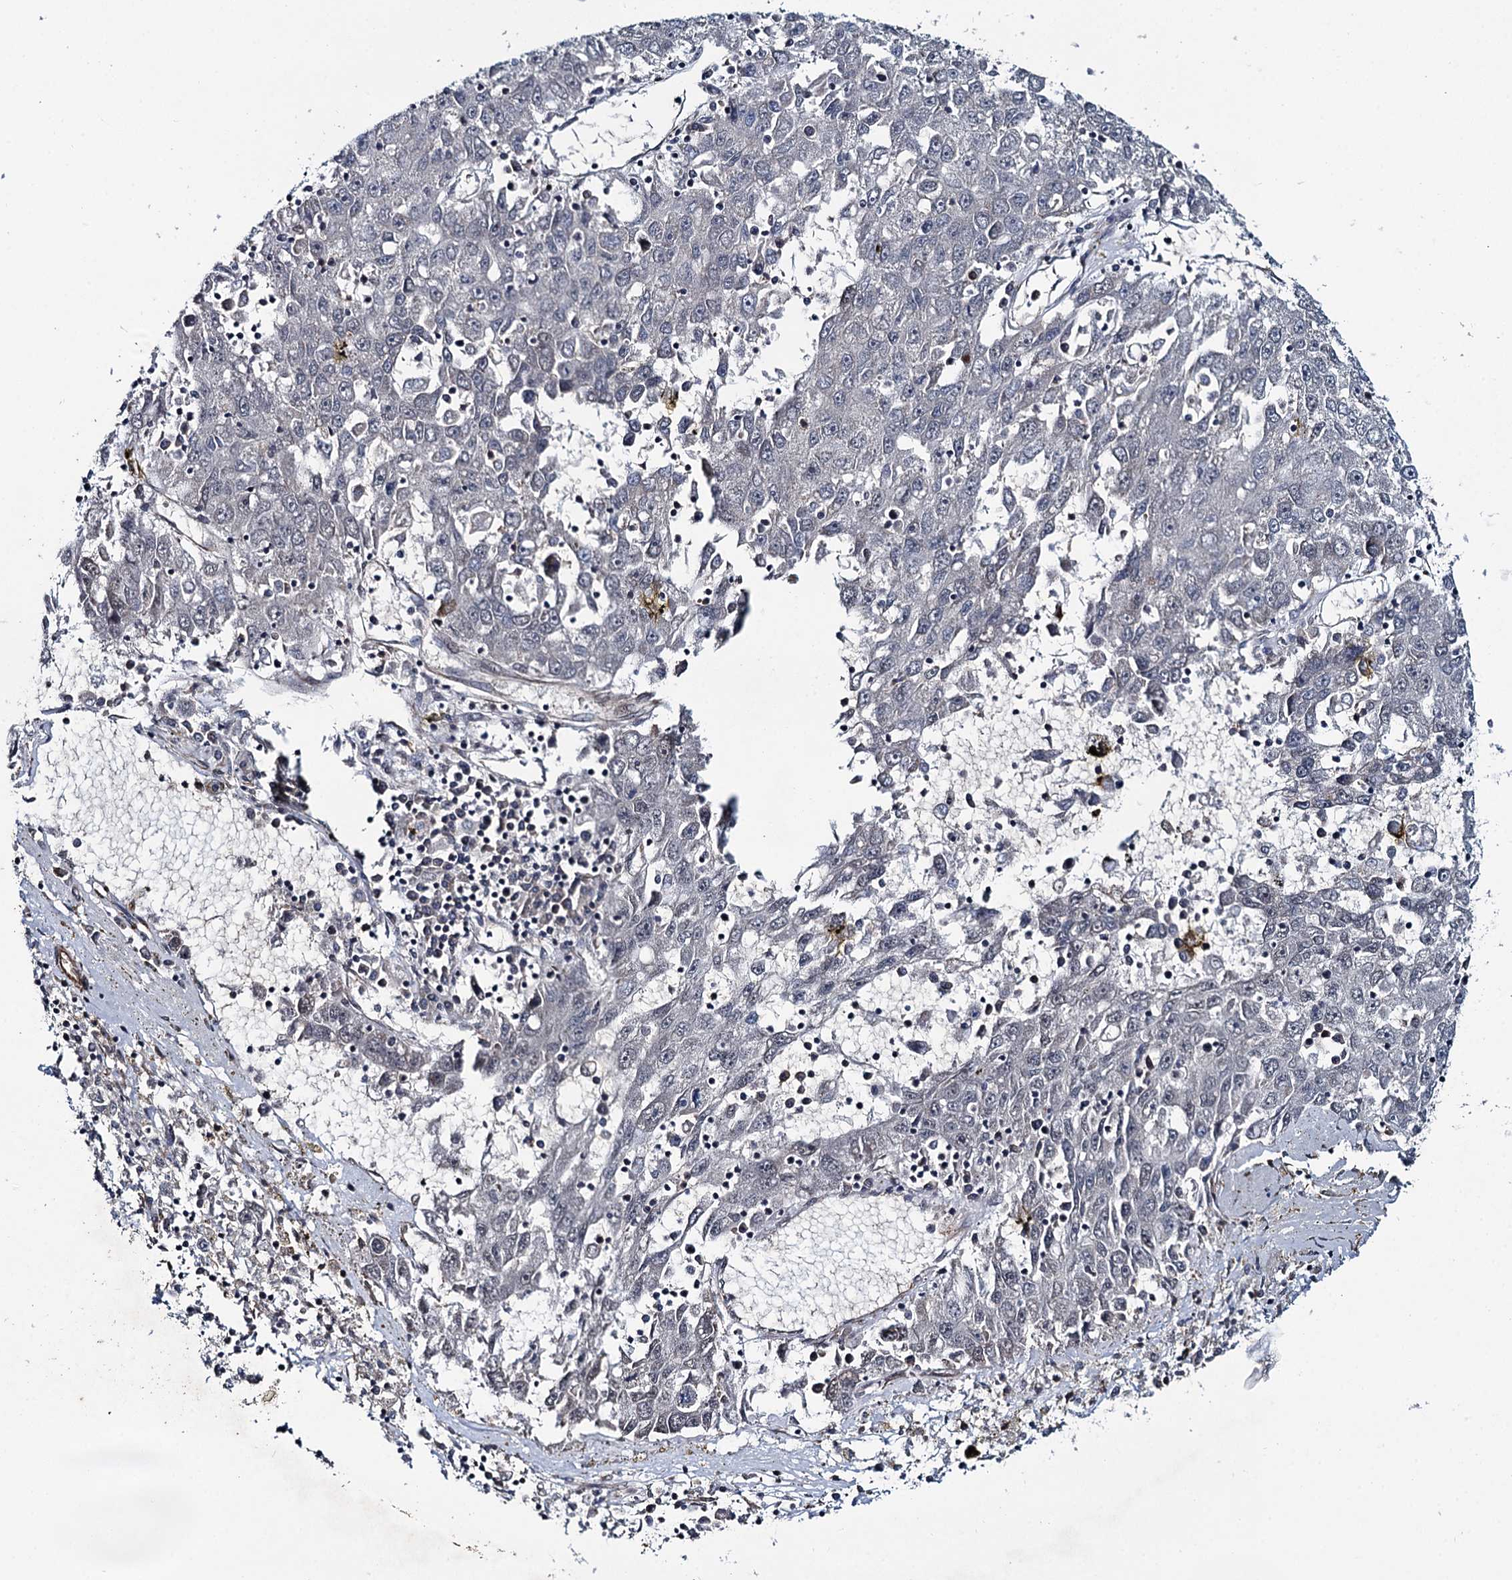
{"staining": {"intensity": "negative", "quantity": "none", "location": "none"}, "tissue": "liver cancer", "cell_type": "Tumor cells", "image_type": "cancer", "snomed": [{"axis": "morphology", "description": "Carcinoma, Hepatocellular, NOS"}, {"axis": "topography", "description": "Liver"}], "caption": "An image of human liver cancer (hepatocellular carcinoma) is negative for staining in tumor cells. (Stains: DAB (3,3'-diaminobenzidine) immunohistochemistry (IHC) with hematoxylin counter stain, Microscopy: brightfield microscopy at high magnification).", "gene": "SVIP", "patient": {"sex": "male", "age": 49}}